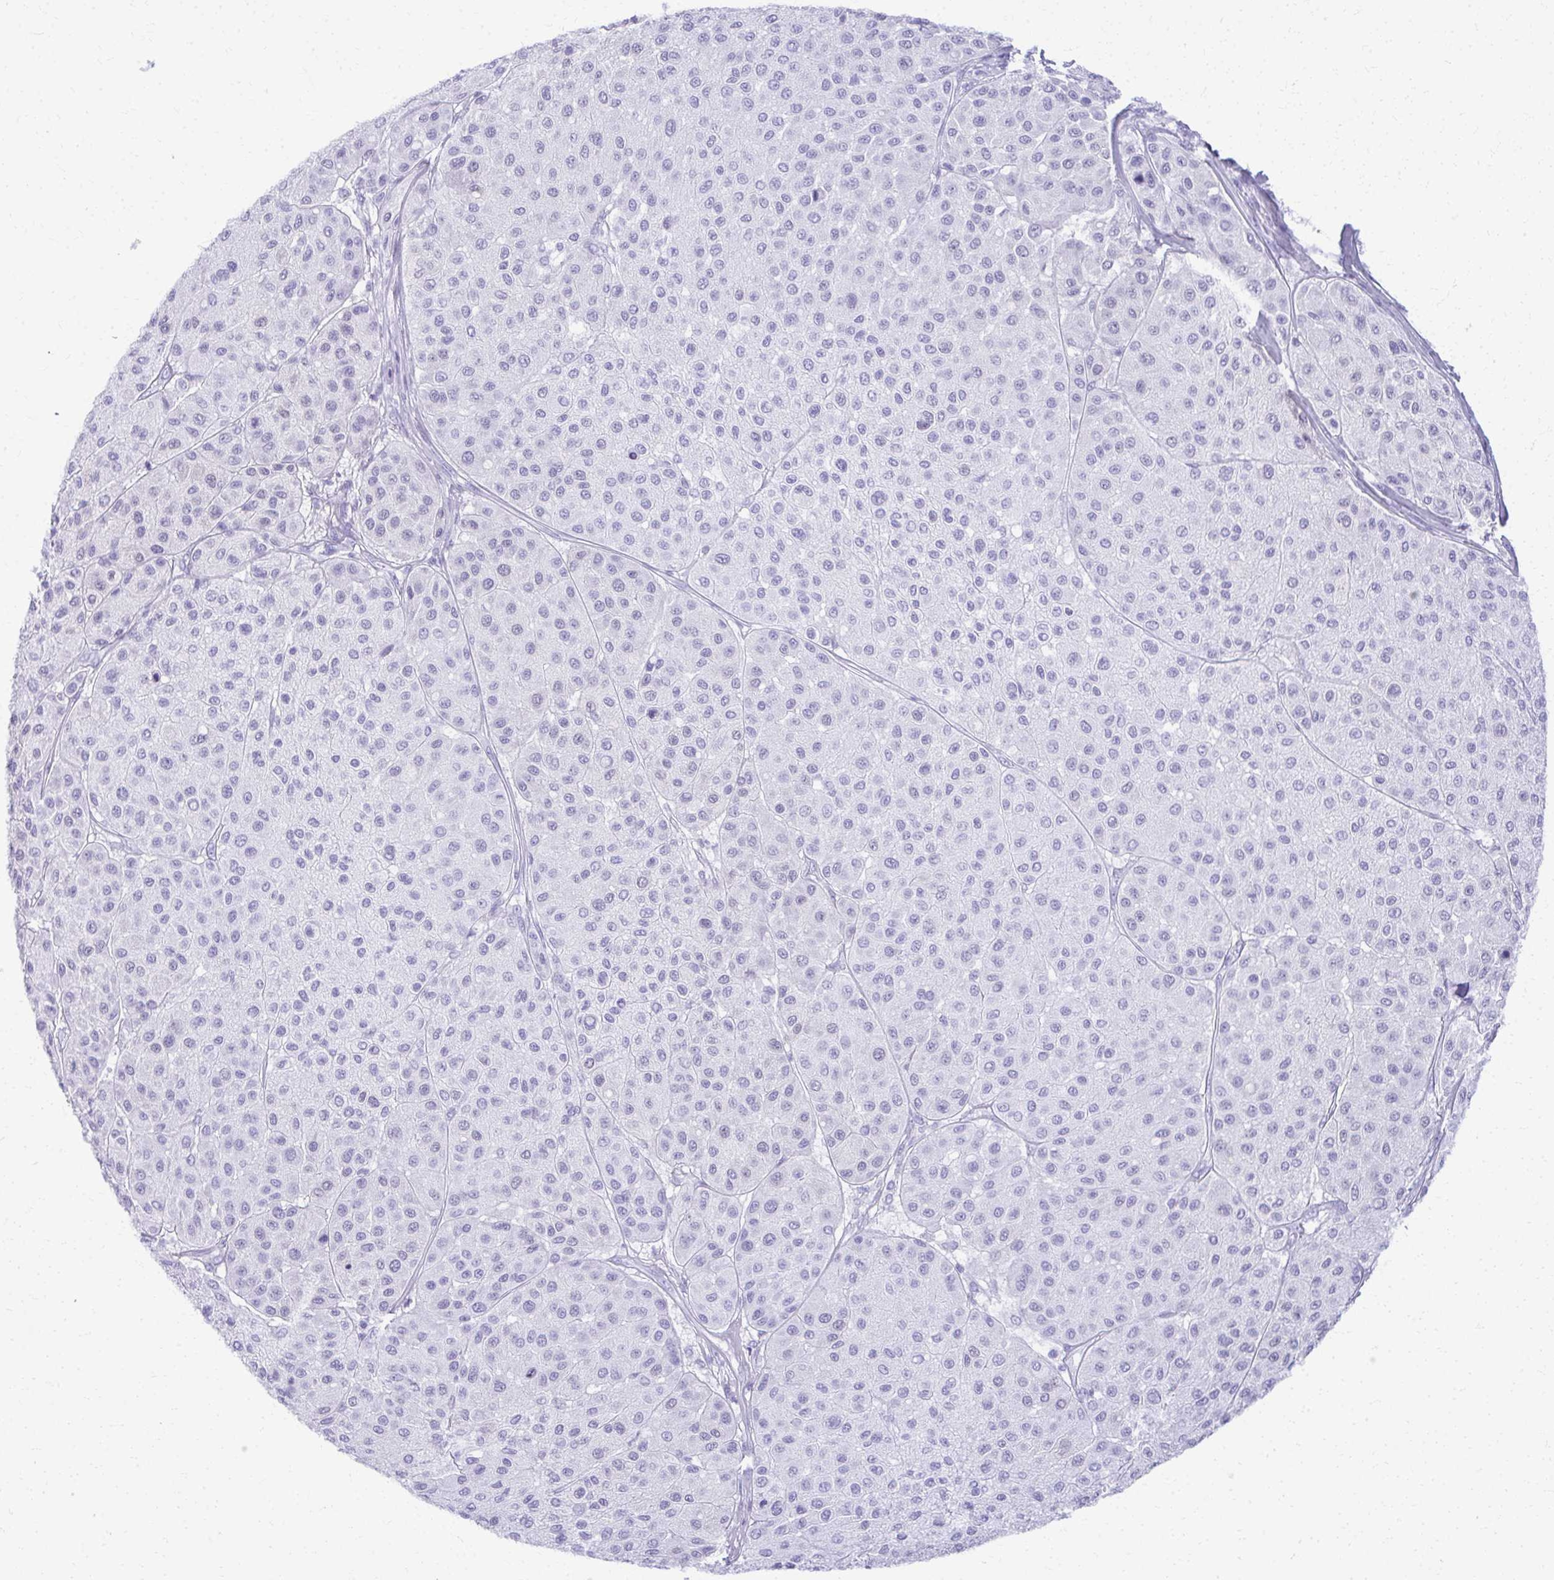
{"staining": {"intensity": "negative", "quantity": "none", "location": "none"}, "tissue": "melanoma", "cell_type": "Tumor cells", "image_type": "cancer", "snomed": [{"axis": "morphology", "description": "Malignant melanoma, Metastatic site"}, {"axis": "topography", "description": "Smooth muscle"}], "caption": "A high-resolution histopathology image shows IHC staining of malignant melanoma (metastatic site), which exhibits no significant expression in tumor cells.", "gene": "MAF1", "patient": {"sex": "male", "age": 41}}